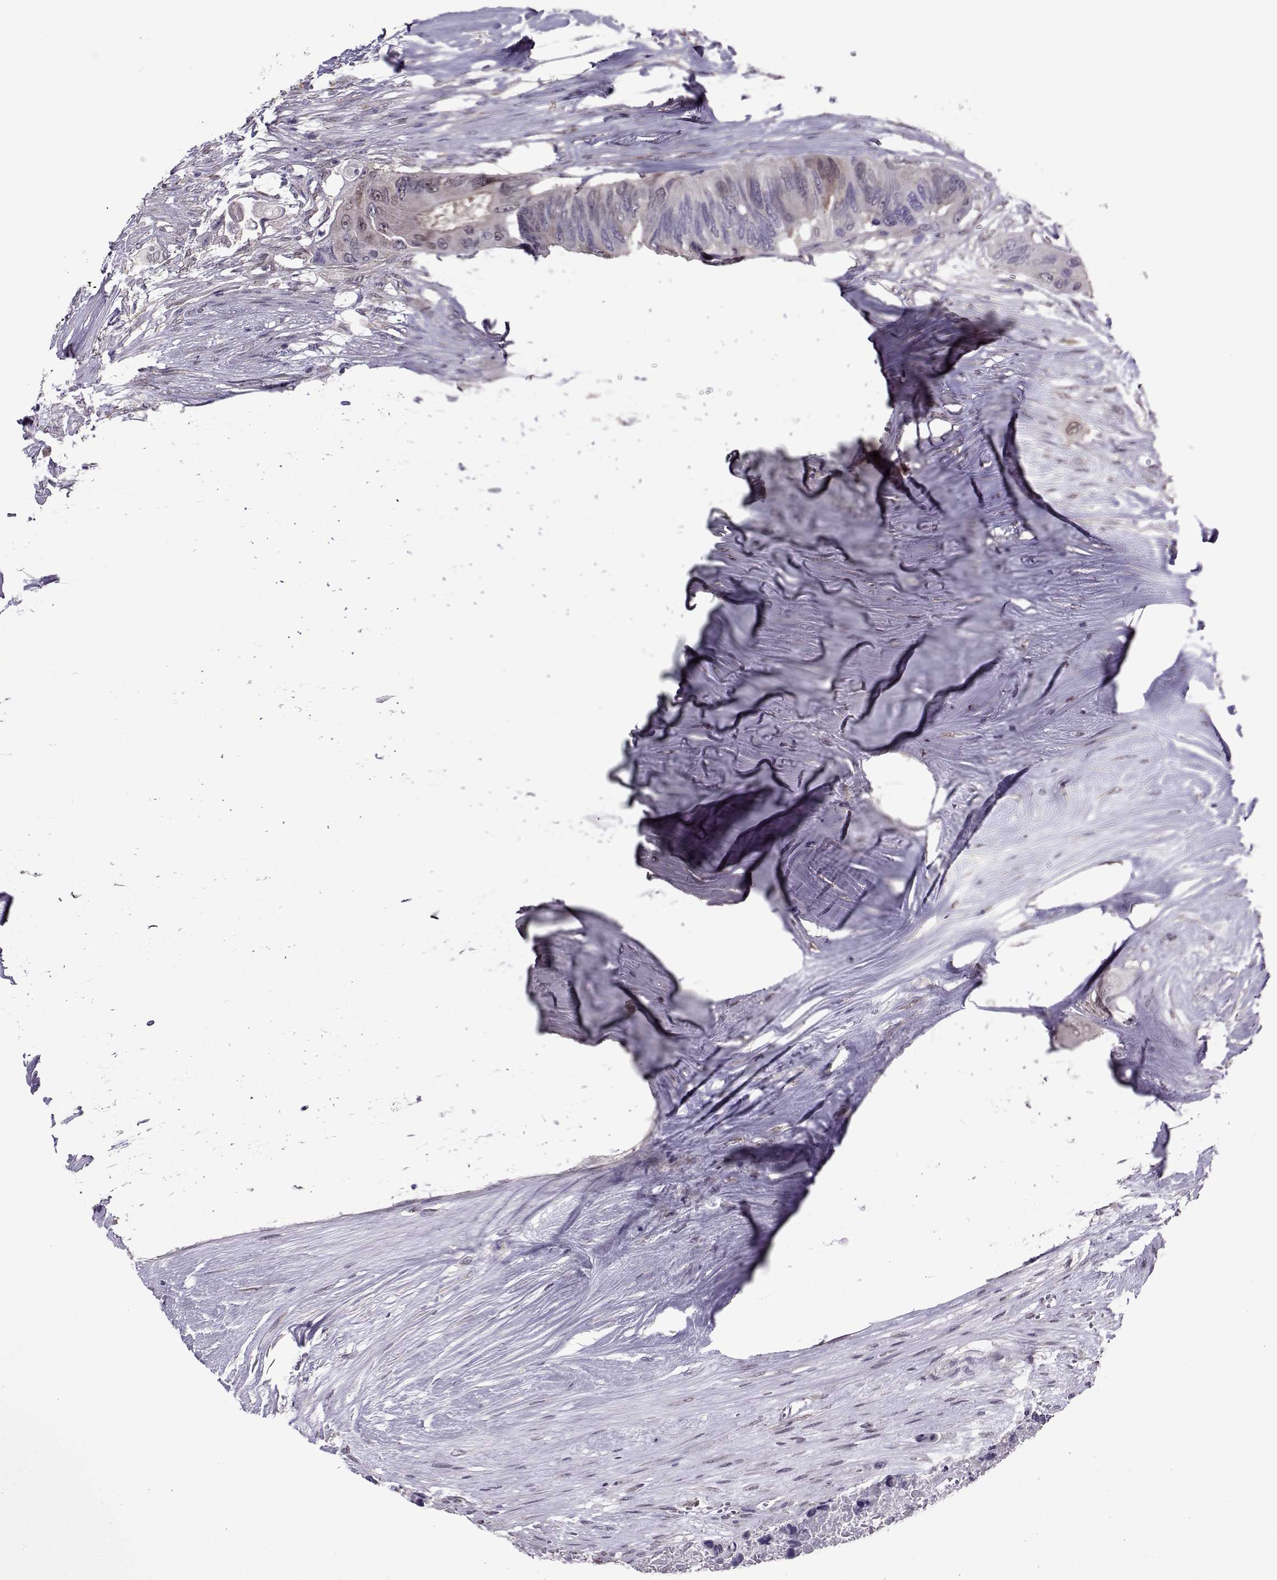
{"staining": {"intensity": "weak", "quantity": "<25%", "location": "nuclear"}, "tissue": "colorectal cancer", "cell_type": "Tumor cells", "image_type": "cancer", "snomed": [{"axis": "morphology", "description": "Adenocarcinoma, NOS"}, {"axis": "topography", "description": "Colon"}], "caption": "Immunohistochemical staining of human colorectal cancer exhibits no significant expression in tumor cells.", "gene": "CDK4", "patient": {"sex": "female", "age": 48}}